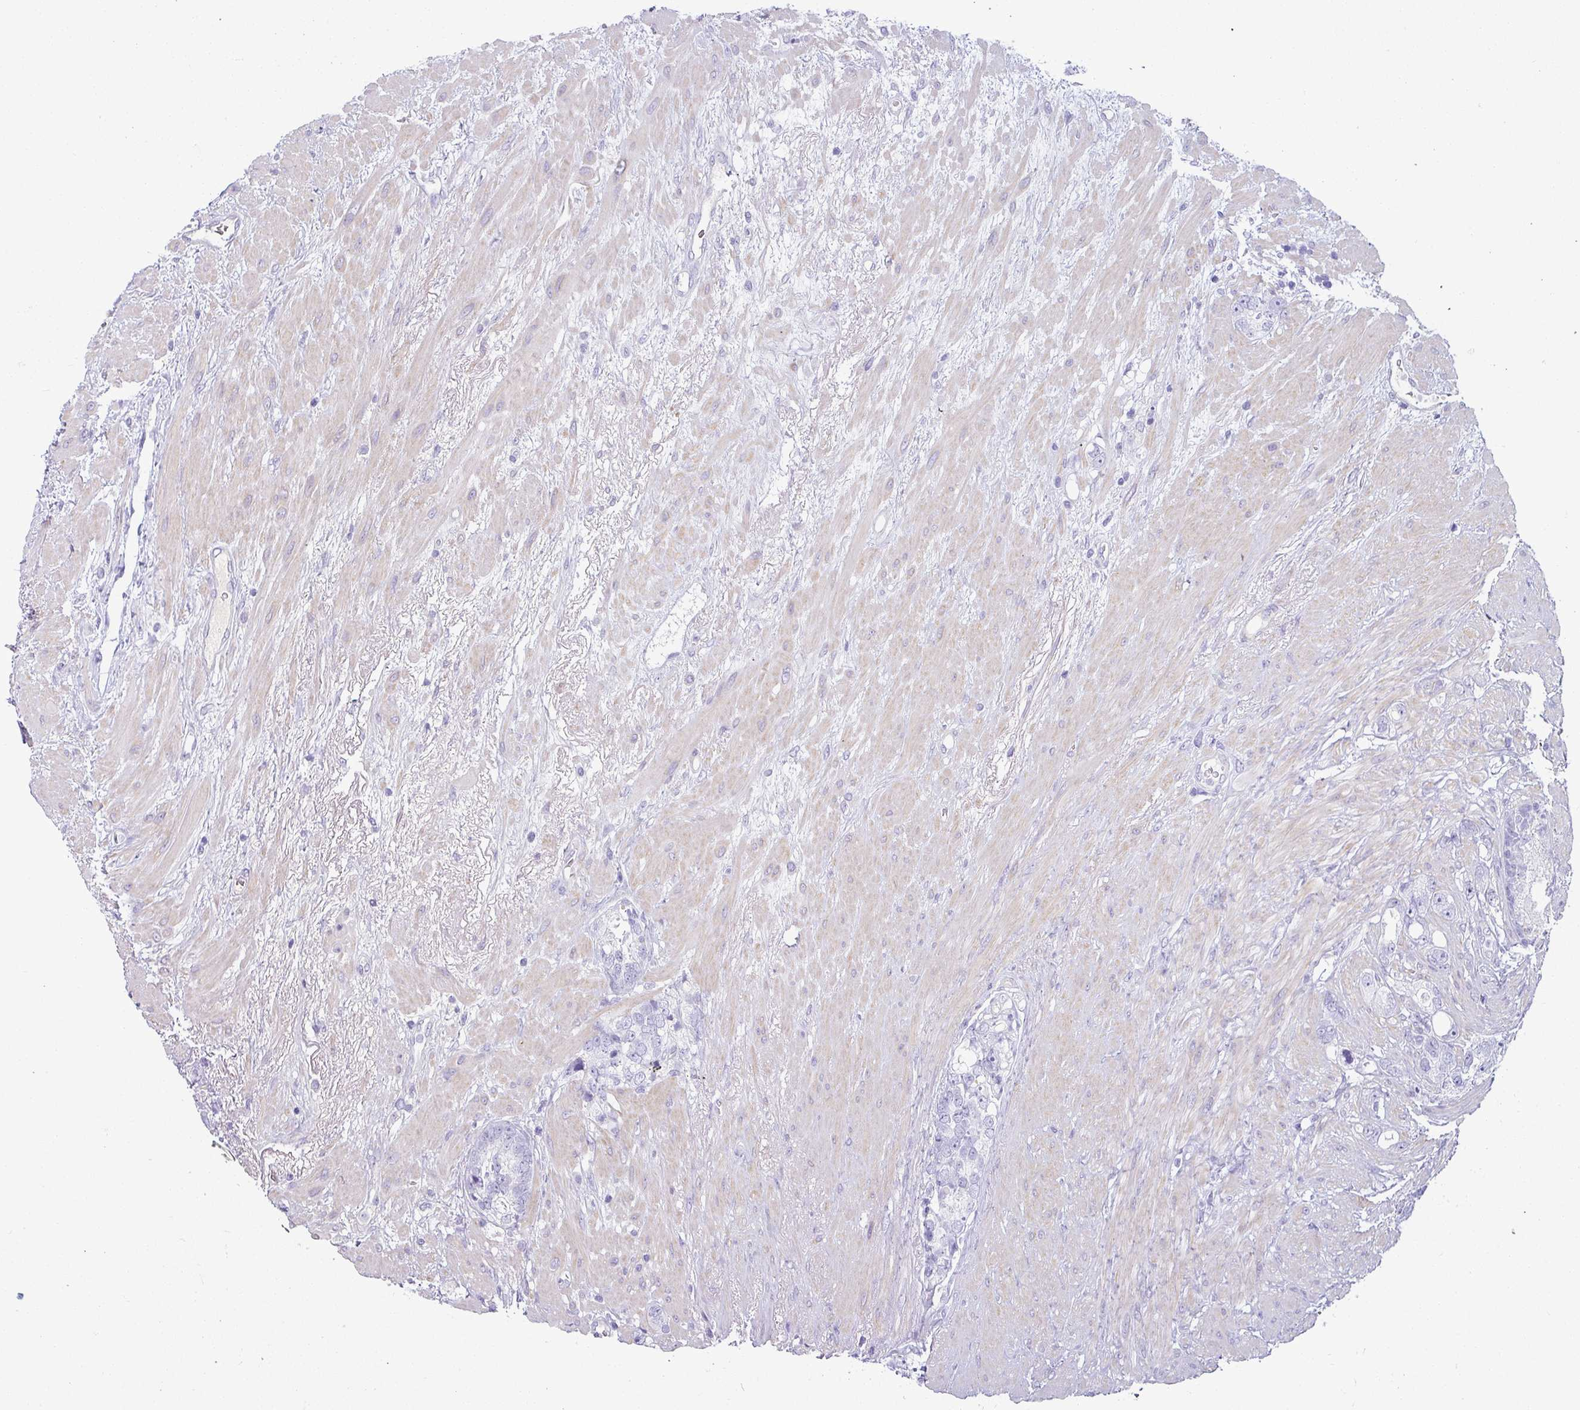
{"staining": {"intensity": "negative", "quantity": "none", "location": "none"}, "tissue": "prostate cancer", "cell_type": "Tumor cells", "image_type": "cancer", "snomed": [{"axis": "morphology", "description": "Adenocarcinoma, High grade"}, {"axis": "topography", "description": "Prostate"}], "caption": "DAB immunohistochemical staining of human high-grade adenocarcinoma (prostate) reveals no significant expression in tumor cells. (DAB (3,3'-diaminobenzidine) IHC visualized using brightfield microscopy, high magnification).", "gene": "VCX2", "patient": {"sex": "male", "age": 74}}